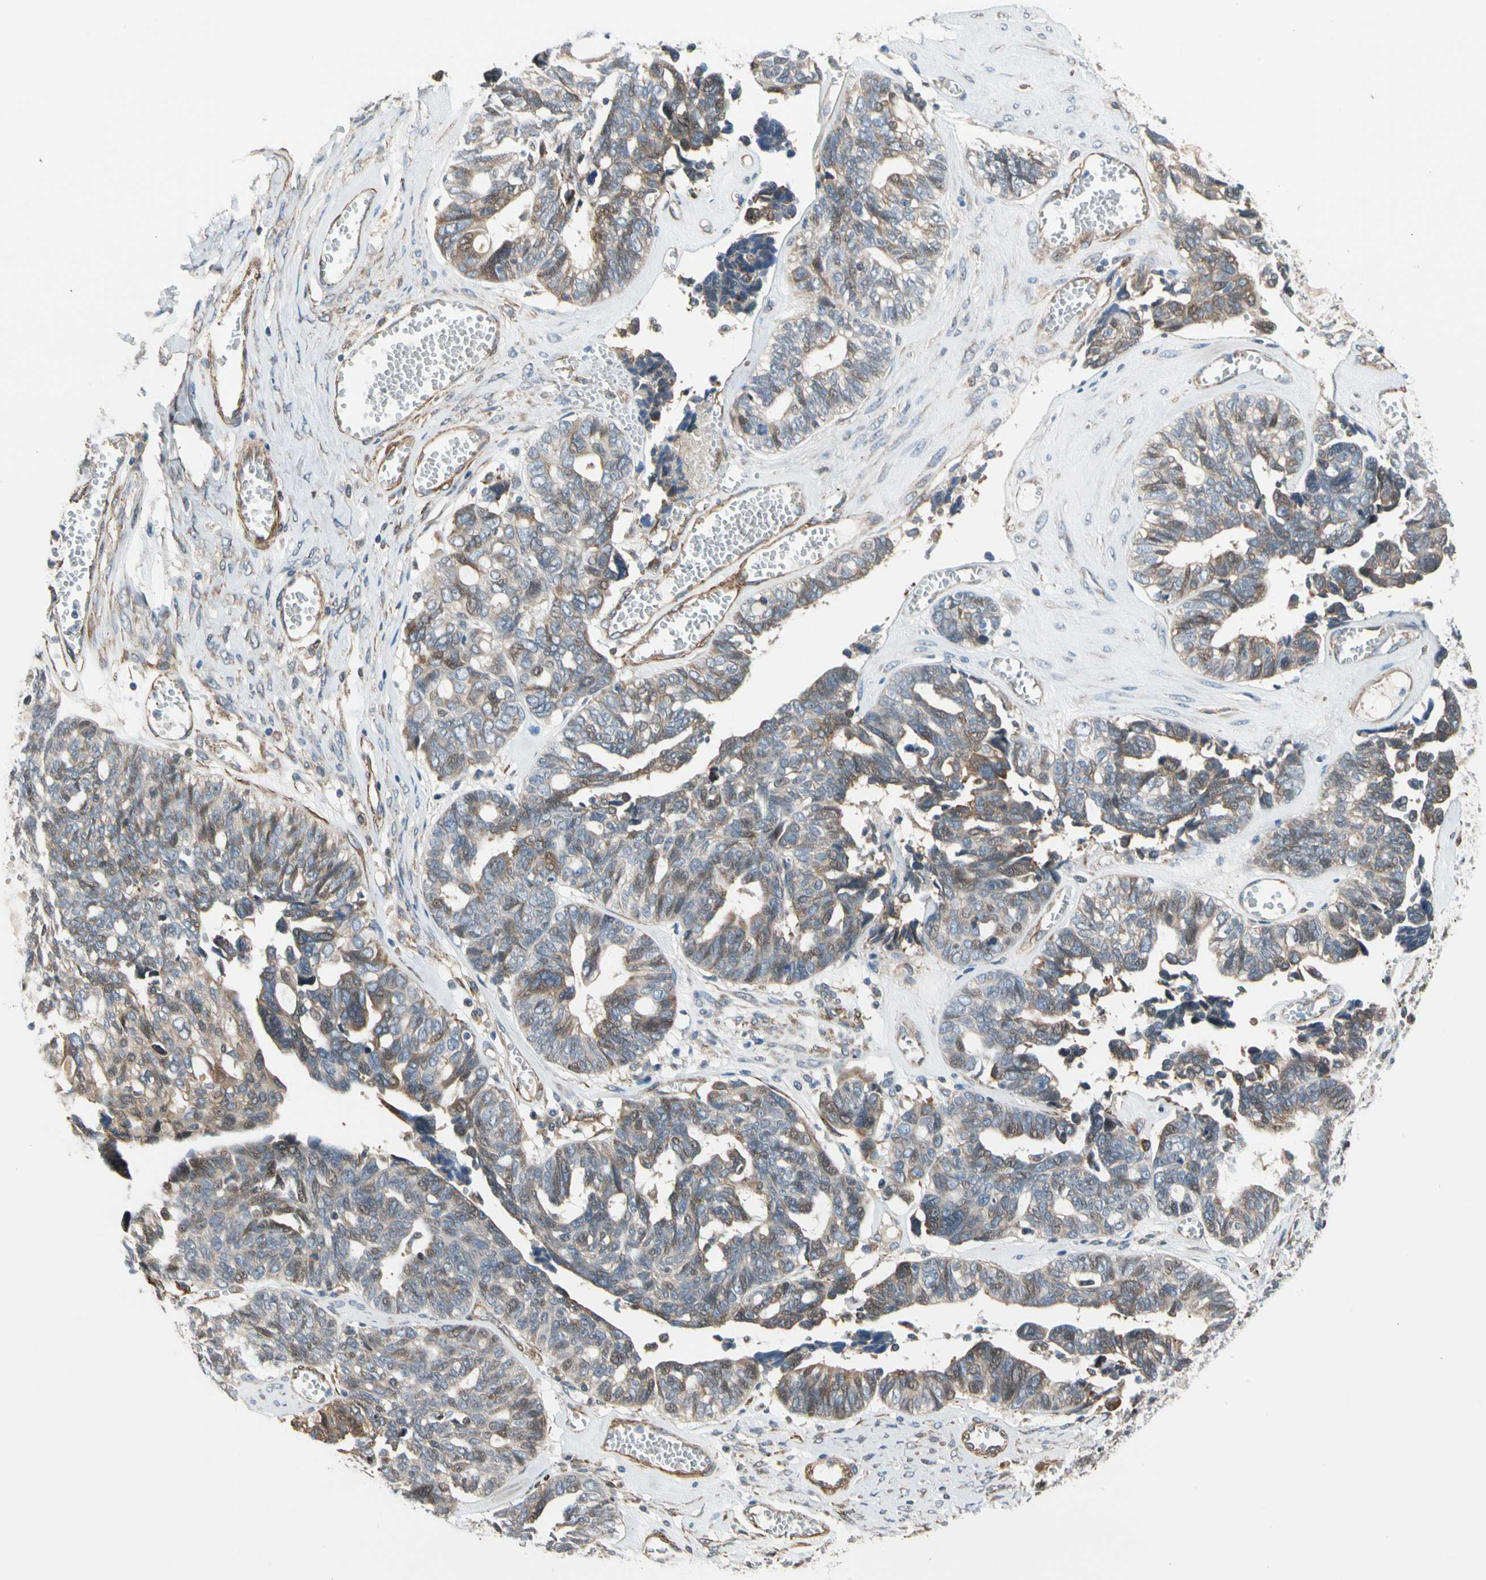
{"staining": {"intensity": "moderate", "quantity": "25%-75%", "location": "cytoplasmic/membranous"}, "tissue": "ovarian cancer", "cell_type": "Tumor cells", "image_type": "cancer", "snomed": [{"axis": "morphology", "description": "Cystadenocarcinoma, serous, NOS"}, {"axis": "topography", "description": "Ovary"}], "caption": "The photomicrograph demonstrates staining of ovarian serous cystadenocarcinoma, revealing moderate cytoplasmic/membranous protein expression (brown color) within tumor cells.", "gene": "LIMK2", "patient": {"sex": "female", "age": 79}}